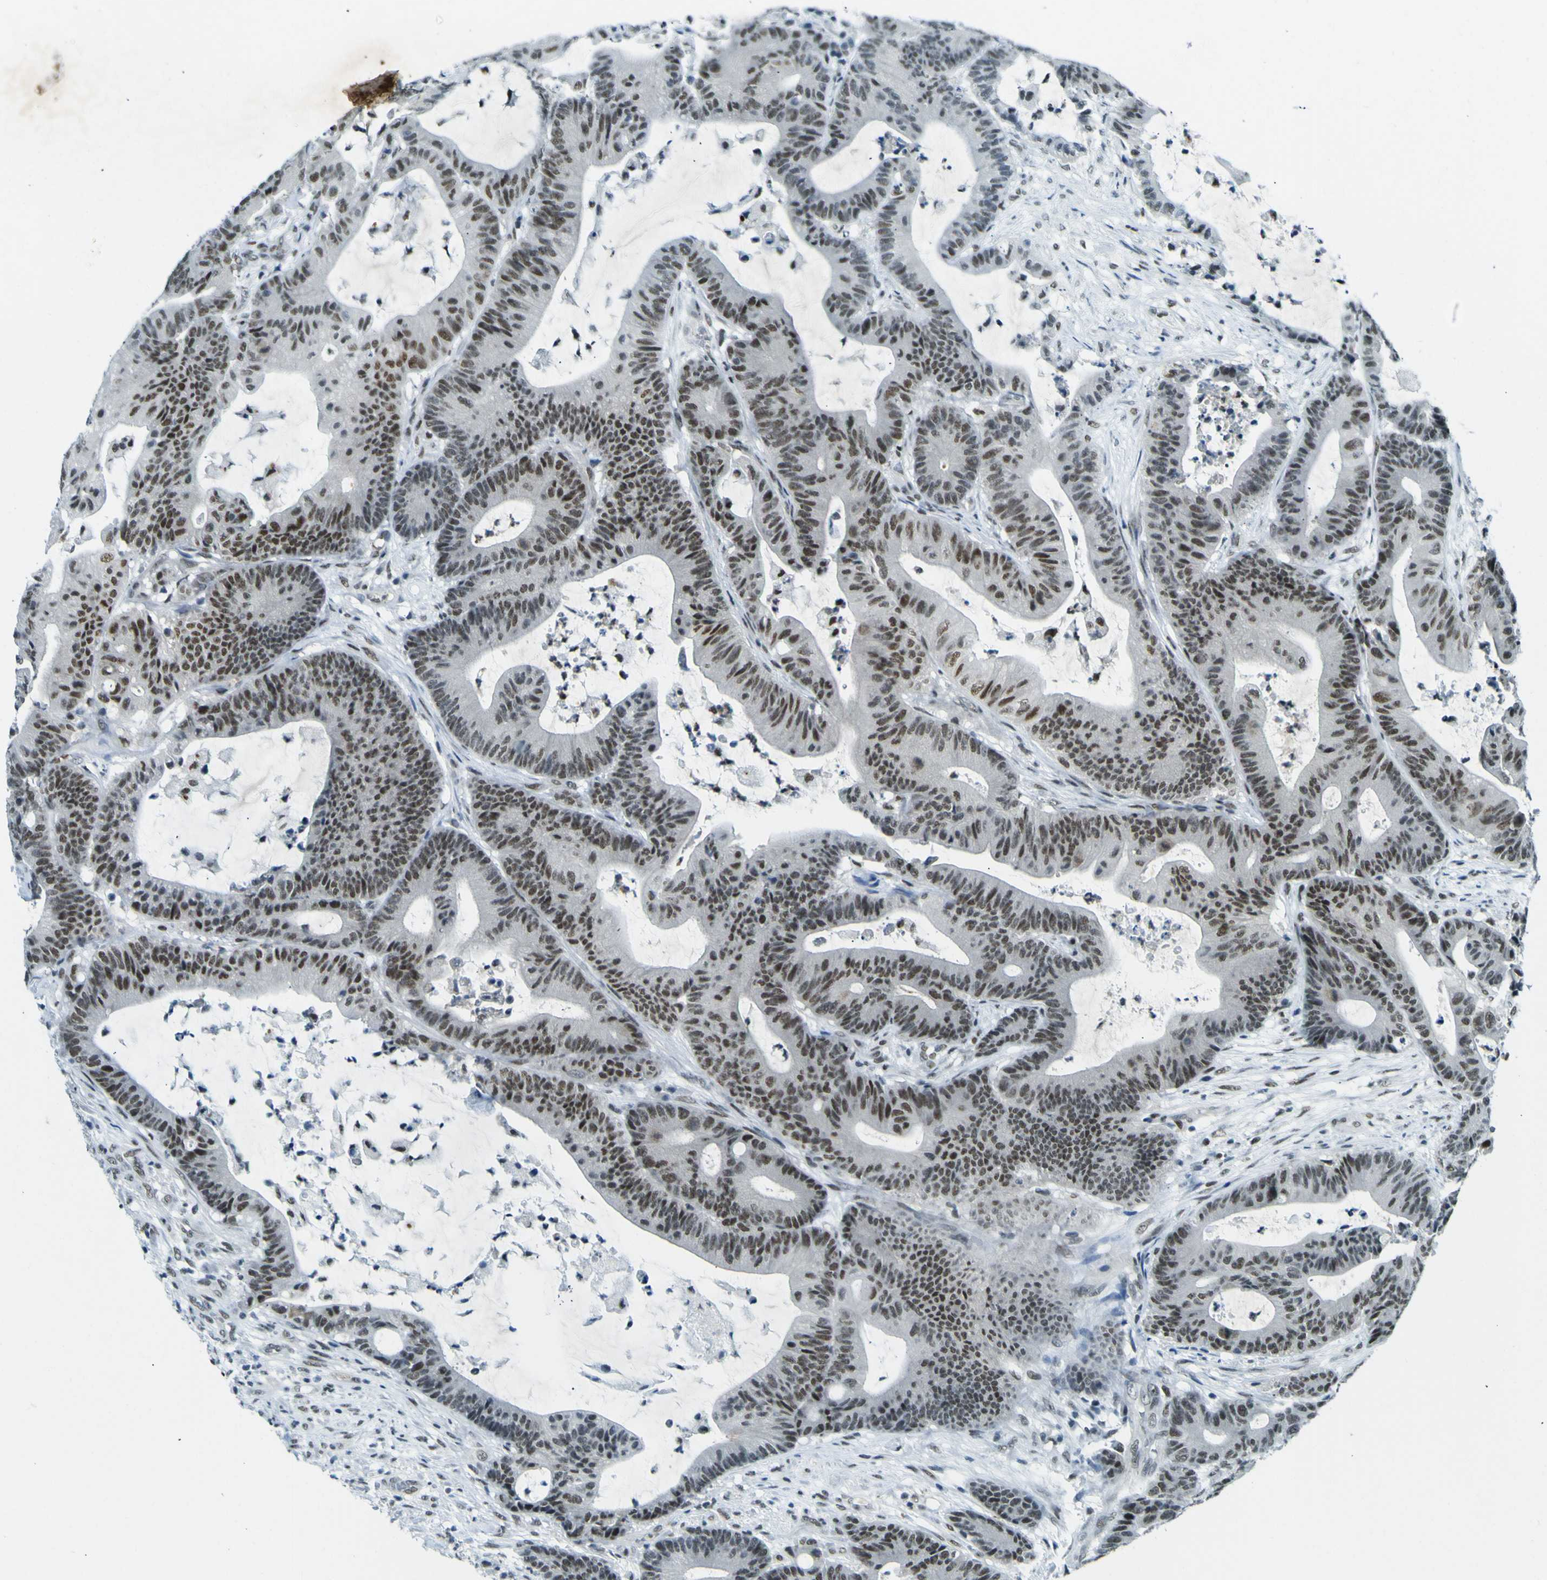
{"staining": {"intensity": "moderate", "quantity": ">75%", "location": "nuclear"}, "tissue": "colorectal cancer", "cell_type": "Tumor cells", "image_type": "cancer", "snomed": [{"axis": "morphology", "description": "Adenocarcinoma, NOS"}, {"axis": "topography", "description": "Colon"}], "caption": "Brown immunohistochemical staining in human adenocarcinoma (colorectal) demonstrates moderate nuclear positivity in approximately >75% of tumor cells. The staining was performed using DAB (3,3'-diaminobenzidine) to visualize the protein expression in brown, while the nuclei were stained in blue with hematoxylin (Magnification: 20x).", "gene": "CEBPG", "patient": {"sex": "female", "age": 84}}